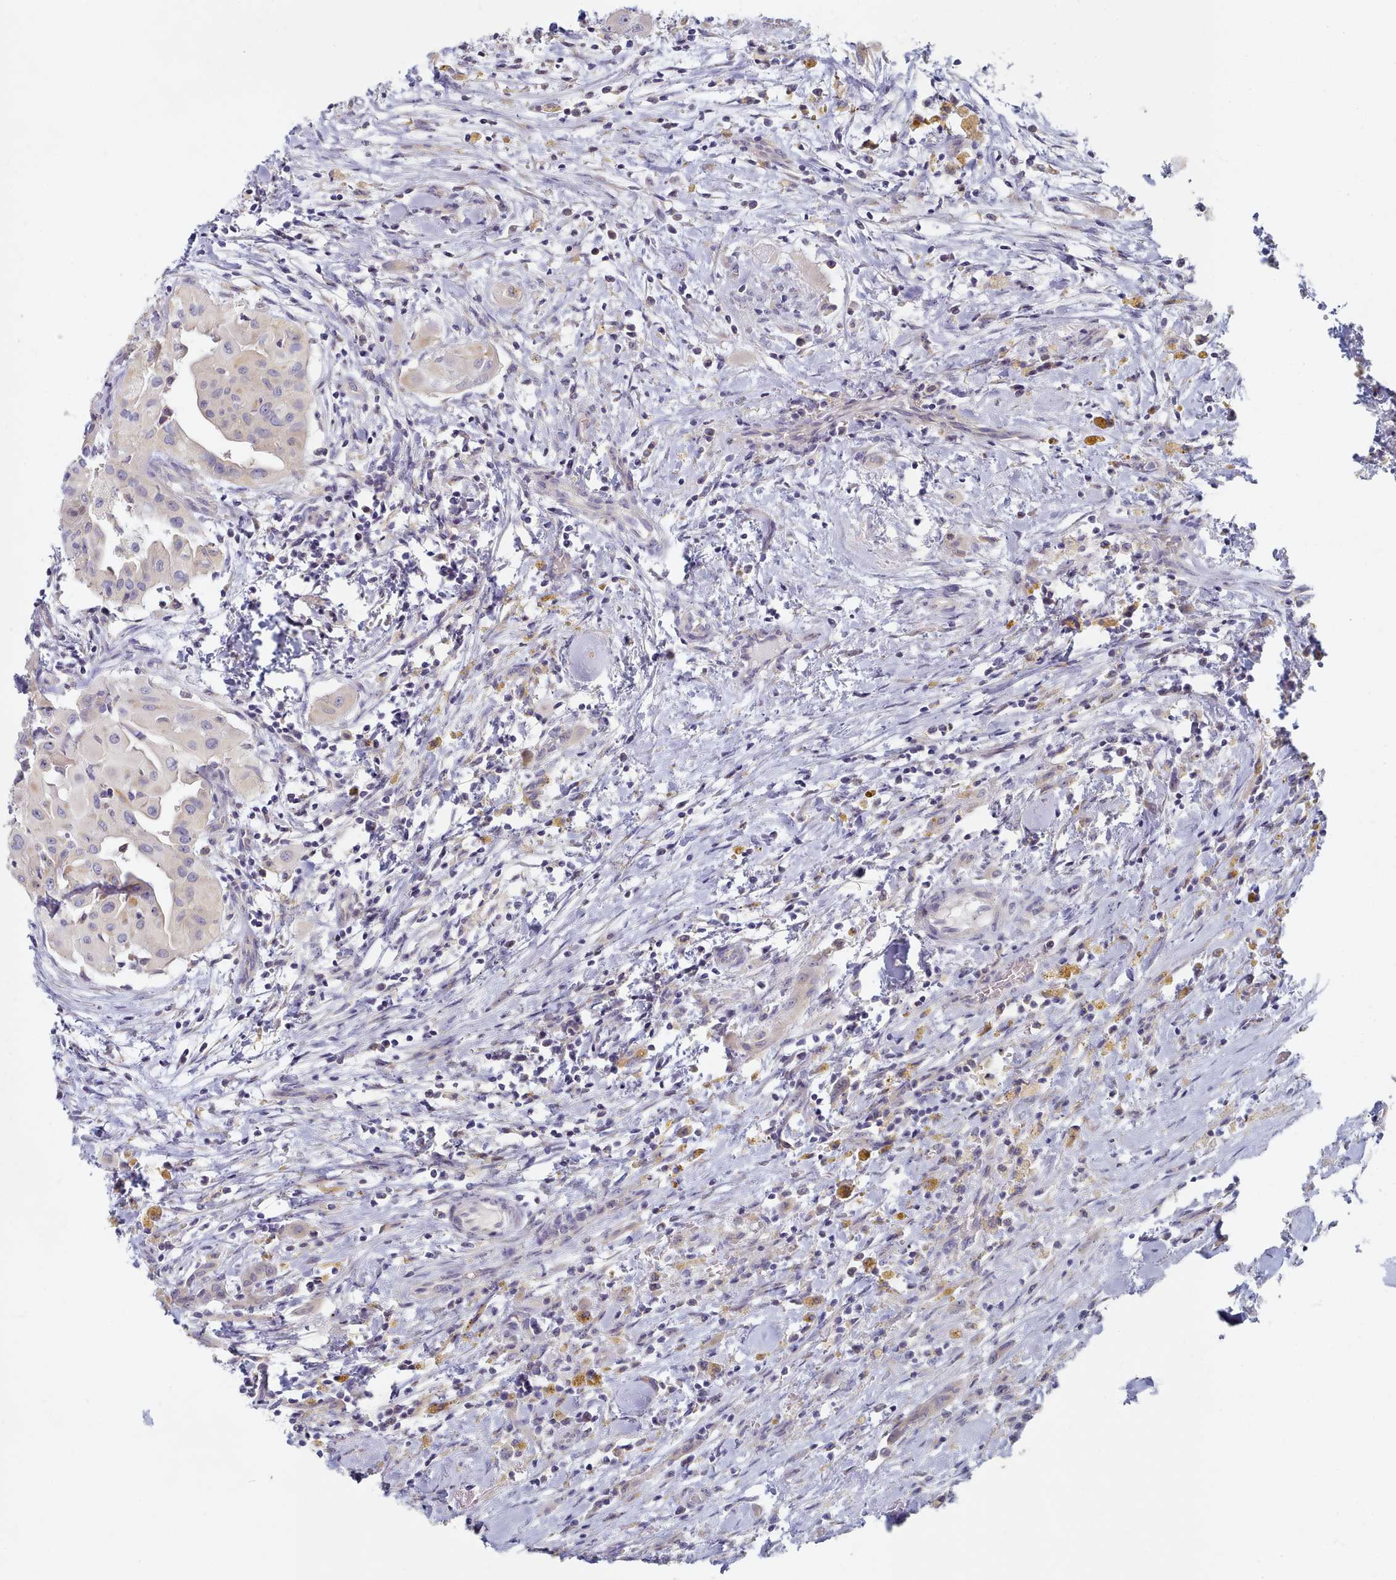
{"staining": {"intensity": "weak", "quantity": "<25%", "location": "cytoplasmic/membranous"}, "tissue": "thyroid cancer", "cell_type": "Tumor cells", "image_type": "cancer", "snomed": [{"axis": "morphology", "description": "Papillary adenocarcinoma, NOS"}, {"axis": "topography", "description": "Thyroid gland"}], "caption": "Tumor cells are negative for protein expression in human papillary adenocarcinoma (thyroid).", "gene": "TYW1B", "patient": {"sex": "female", "age": 59}}